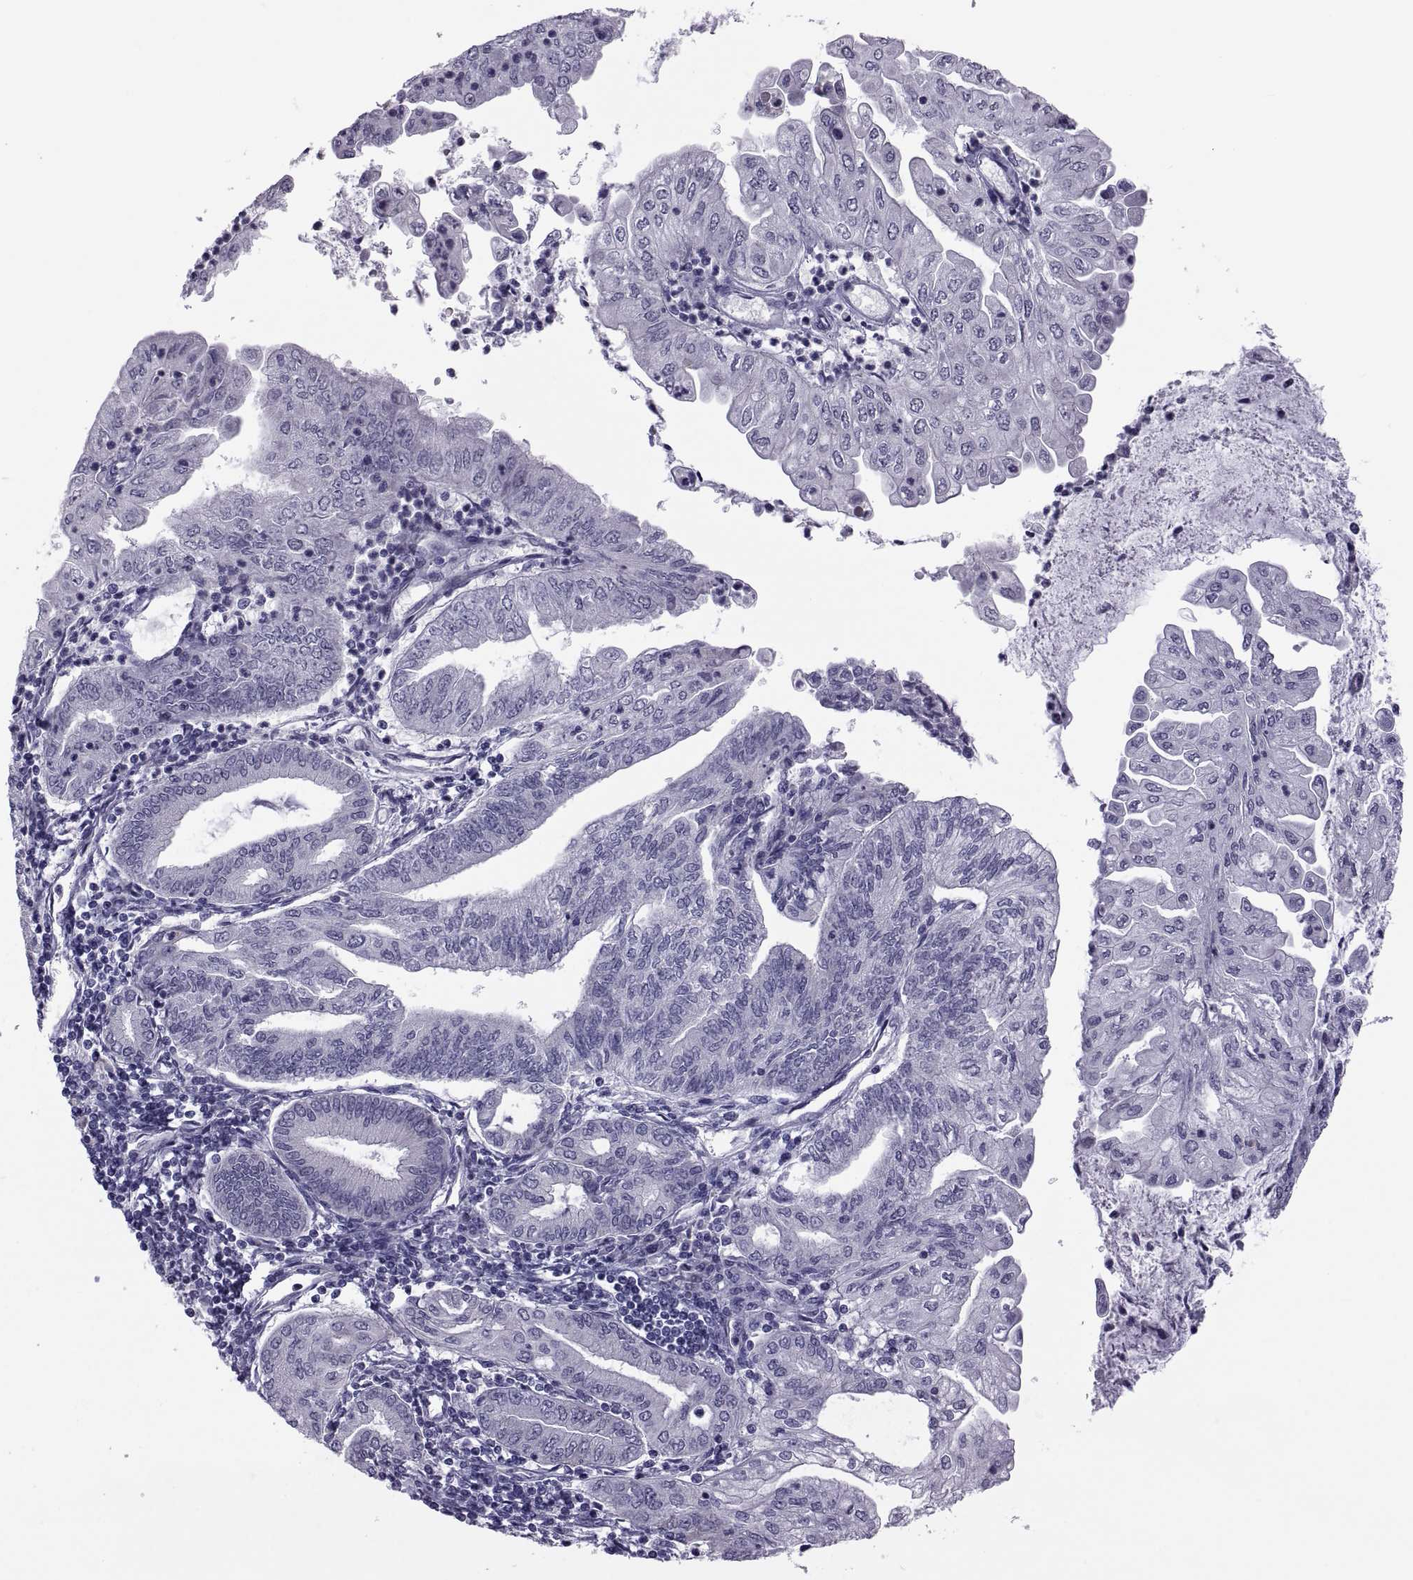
{"staining": {"intensity": "negative", "quantity": "none", "location": "none"}, "tissue": "endometrial cancer", "cell_type": "Tumor cells", "image_type": "cancer", "snomed": [{"axis": "morphology", "description": "Adenocarcinoma, NOS"}, {"axis": "topography", "description": "Endometrium"}], "caption": "Endometrial adenocarcinoma stained for a protein using immunohistochemistry exhibits no staining tumor cells.", "gene": "TMEM158", "patient": {"sex": "female", "age": 55}}